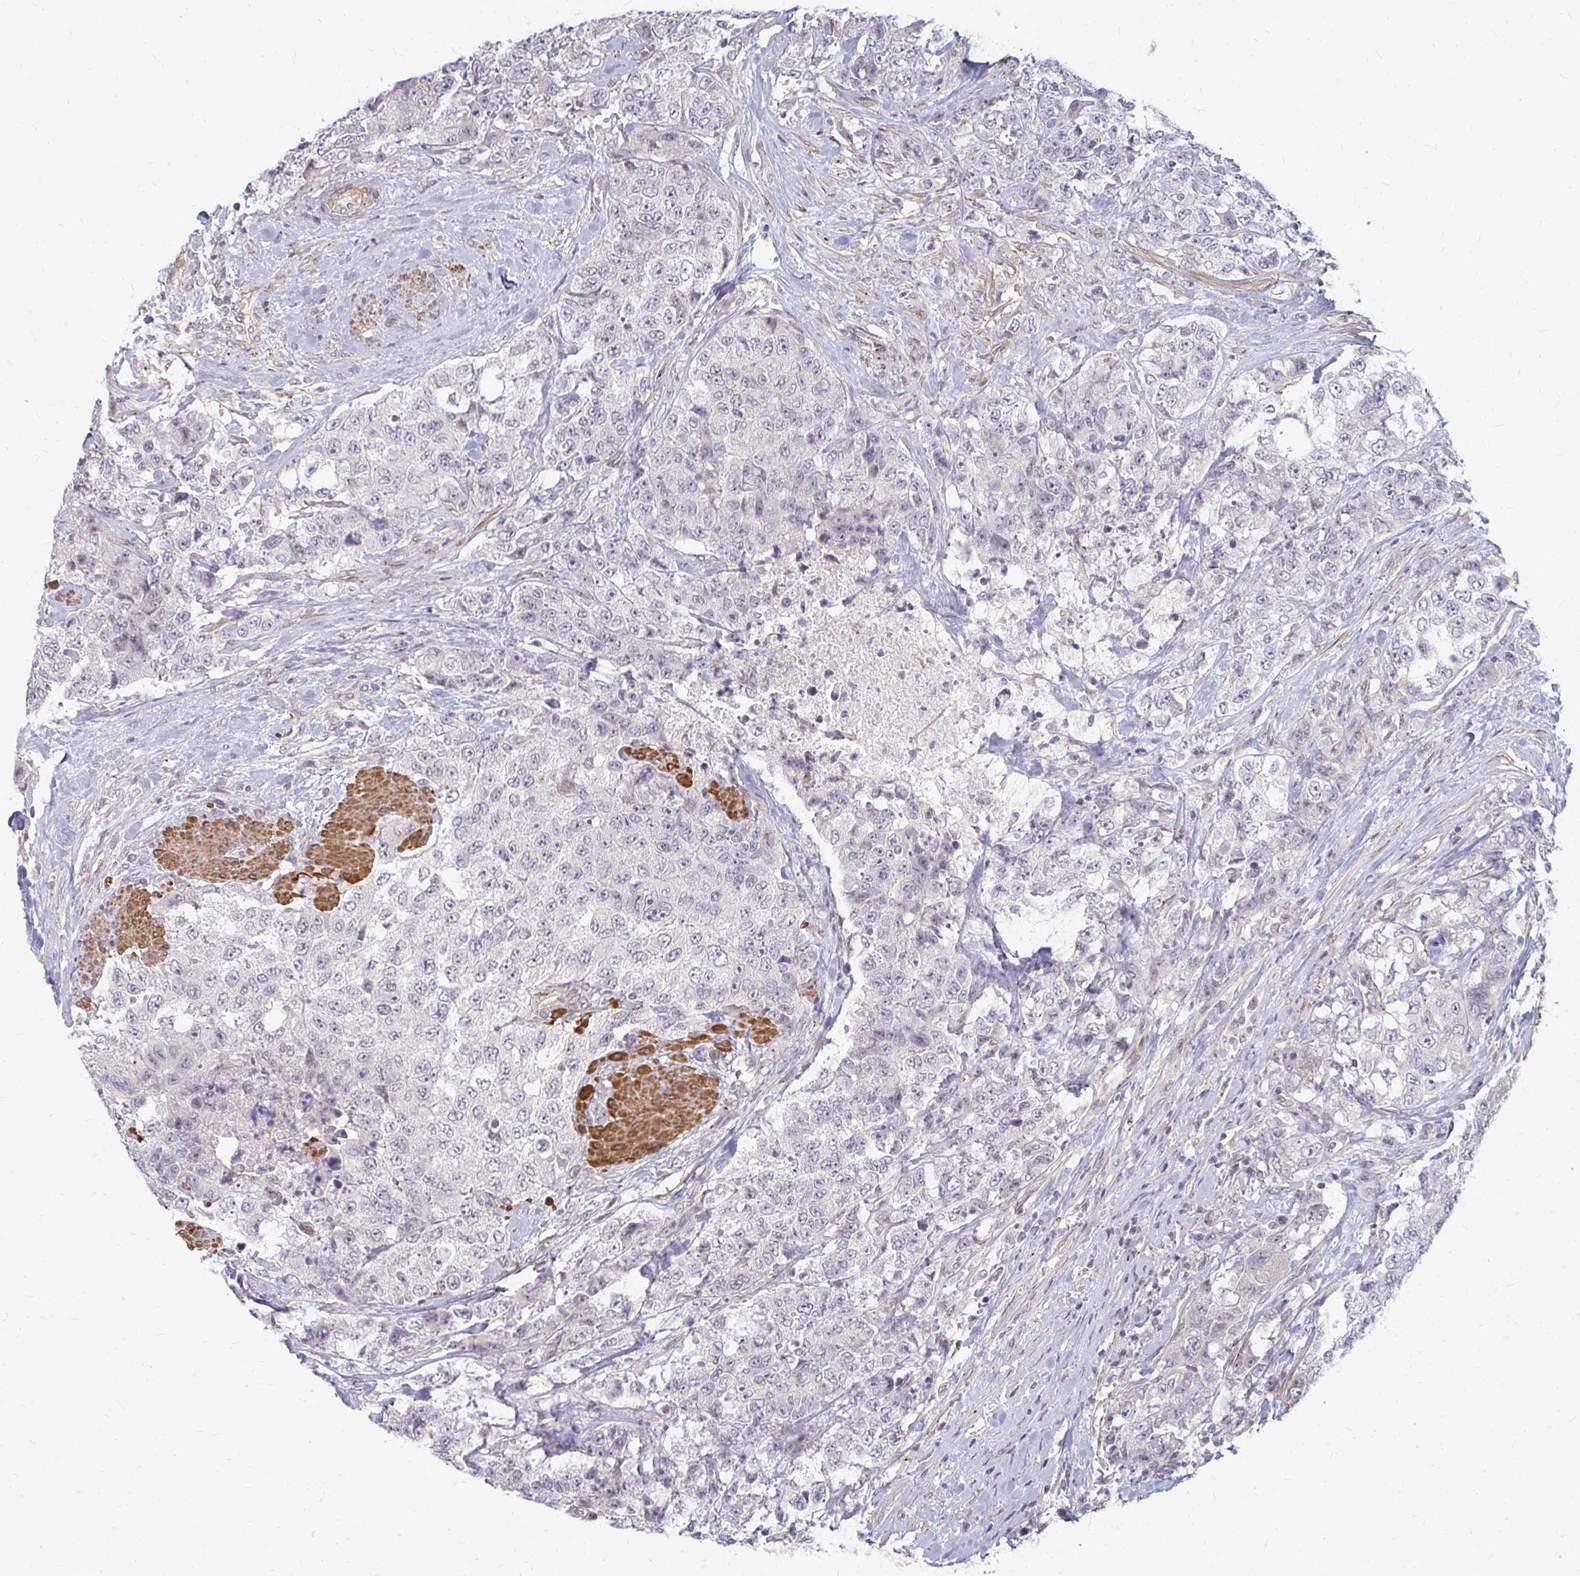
{"staining": {"intensity": "negative", "quantity": "none", "location": "none"}, "tissue": "urothelial cancer", "cell_type": "Tumor cells", "image_type": "cancer", "snomed": [{"axis": "morphology", "description": "Urothelial carcinoma, High grade"}, {"axis": "topography", "description": "Urinary bladder"}], "caption": "IHC photomicrograph of neoplastic tissue: human urothelial carcinoma (high-grade) stained with DAB exhibits no significant protein positivity in tumor cells.", "gene": "GPC5", "patient": {"sex": "female", "age": 78}}